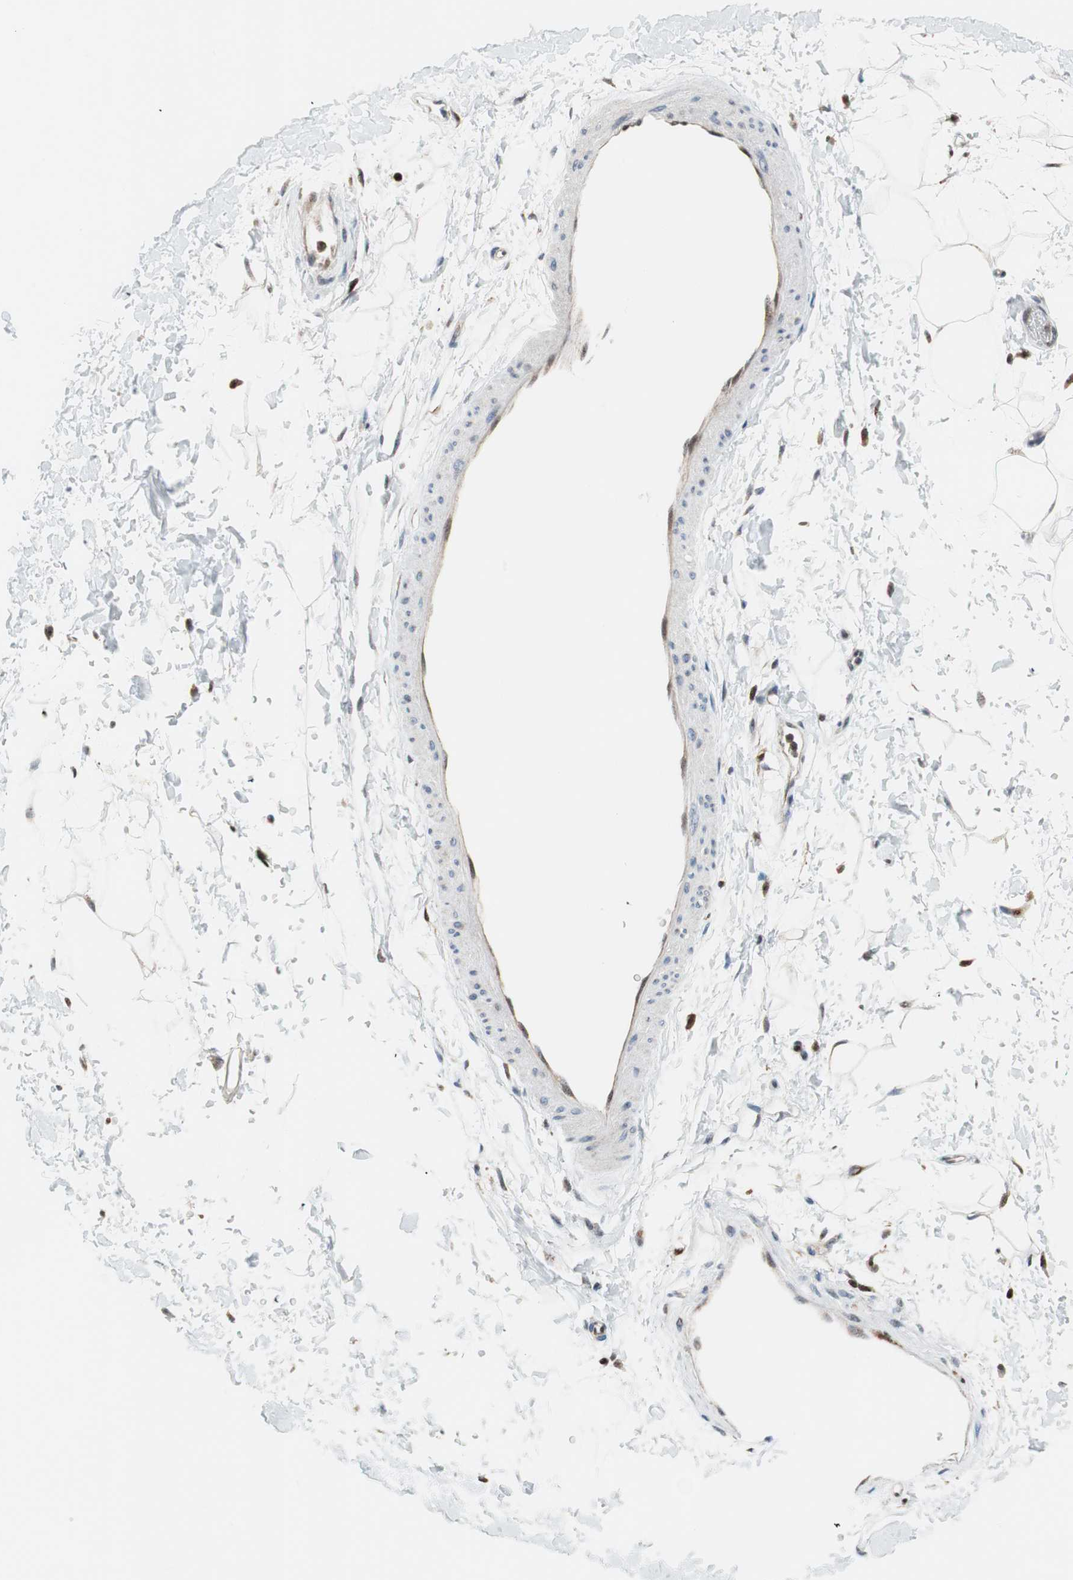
{"staining": {"intensity": "moderate", "quantity": ">75%", "location": "cytoplasmic/membranous"}, "tissue": "adipose tissue", "cell_type": "Adipocytes", "image_type": "normal", "snomed": [{"axis": "morphology", "description": "Normal tissue, NOS"}, {"axis": "topography", "description": "Soft tissue"}], "caption": "Immunohistochemistry (IHC) micrograph of normal human adipose tissue stained for a protein (brown), which demonstrates medium levels of moderate cytoplasmic/membranous staining in approximately >75% of adipocytes.", "gene": "RGS10", "patient": {"sex": "male", "age": 72}}